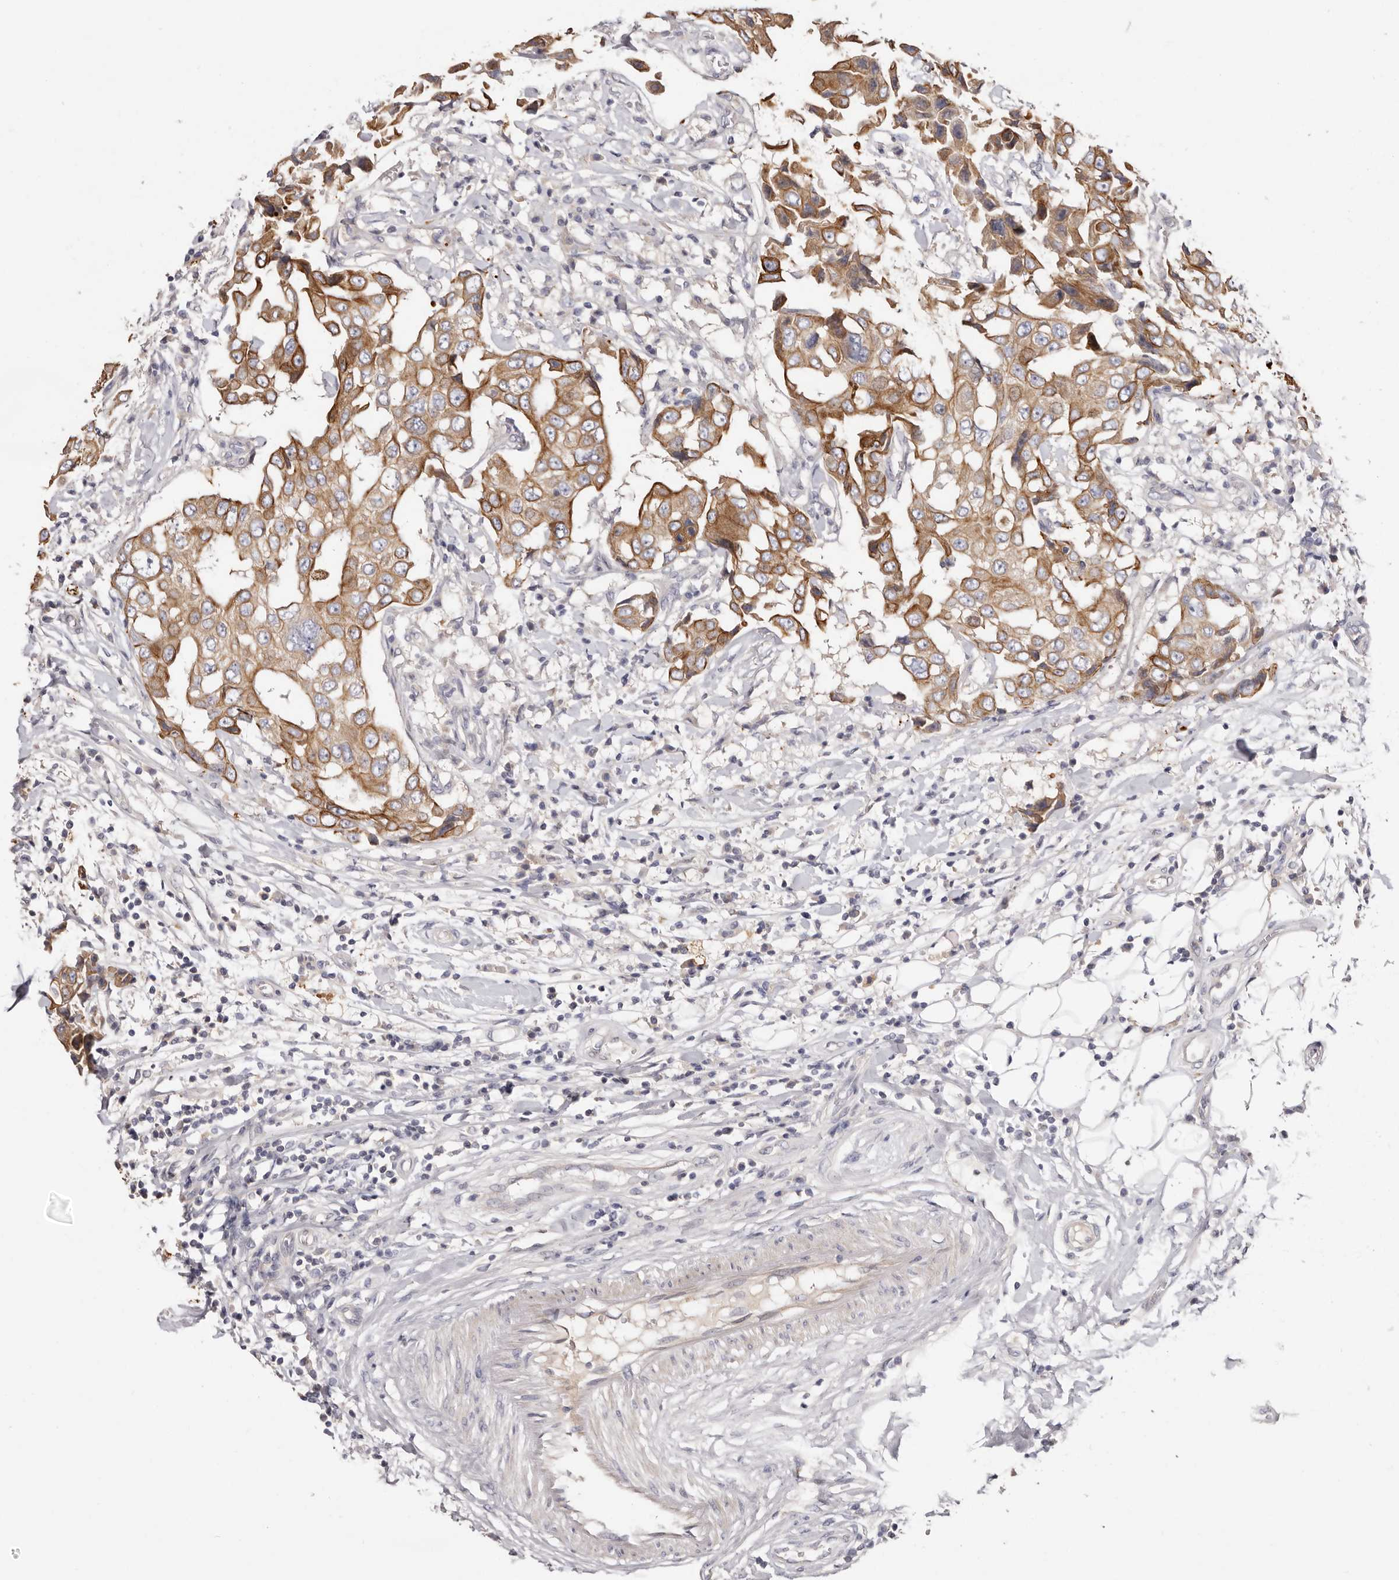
{"staining": {"intensity": "moderate", "quantity": ">75%", "location": "cytoplasmic/membranous"}, "tissue": "breast cancer", "cell_type": "Tumor cells", "image_type": "cancer", "snomed": [{"axis": "morphology", "description": "Duct carcinoma"}, {"axis": "topography", "description": "Breast"}], "caption": "Breast intraductal carcinoma stained with a brown dye reveals moderate cytoplasmic/membranous positive staining in about >75% of tumor cells.", "gene": "STK16", "patient": {"sex": "female", "age": 27}}